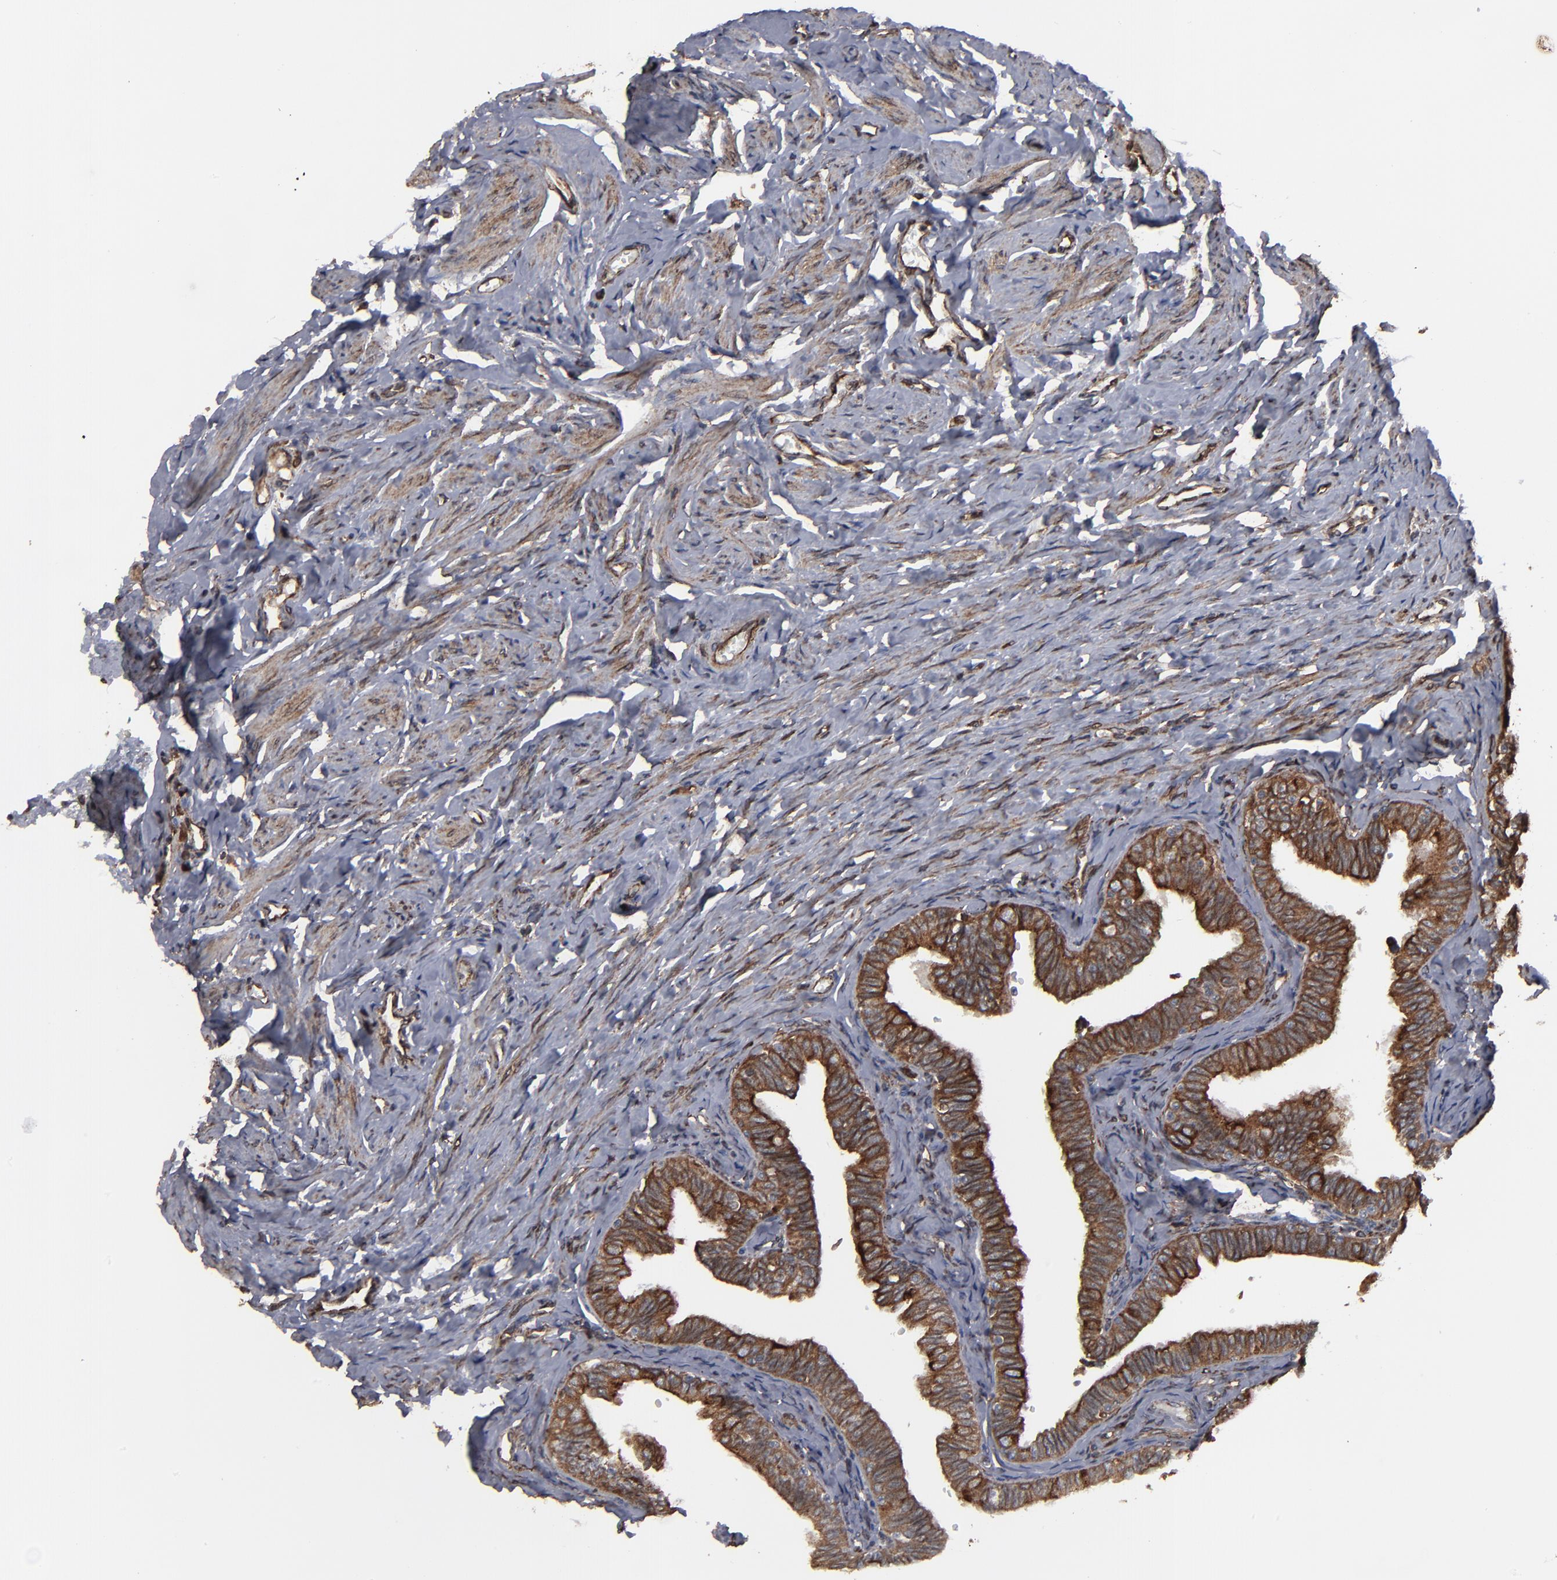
{"staining": {"intensity": "strong", "quantity": ">75%", "location": "cytoplasmic/membranous"}, "tissue": "fallopian tube", "cell_type": "Glandular cells", "image_type": "normal", "snomed": [{"axis": "morphology", "description": "Normal tissue, NOS"}, {"axis": "topography", "description": "Fallopian tube"}, {"axis": "topography", "description": "Ovary"}], "caption": "This is an image of IHC staining of normal fallopian tube, which shows strong expression in the cytoplasmic/membranous of glandular cells.", "gene": "CNIH1", "patient": {"sex": "female", "age": 69}}